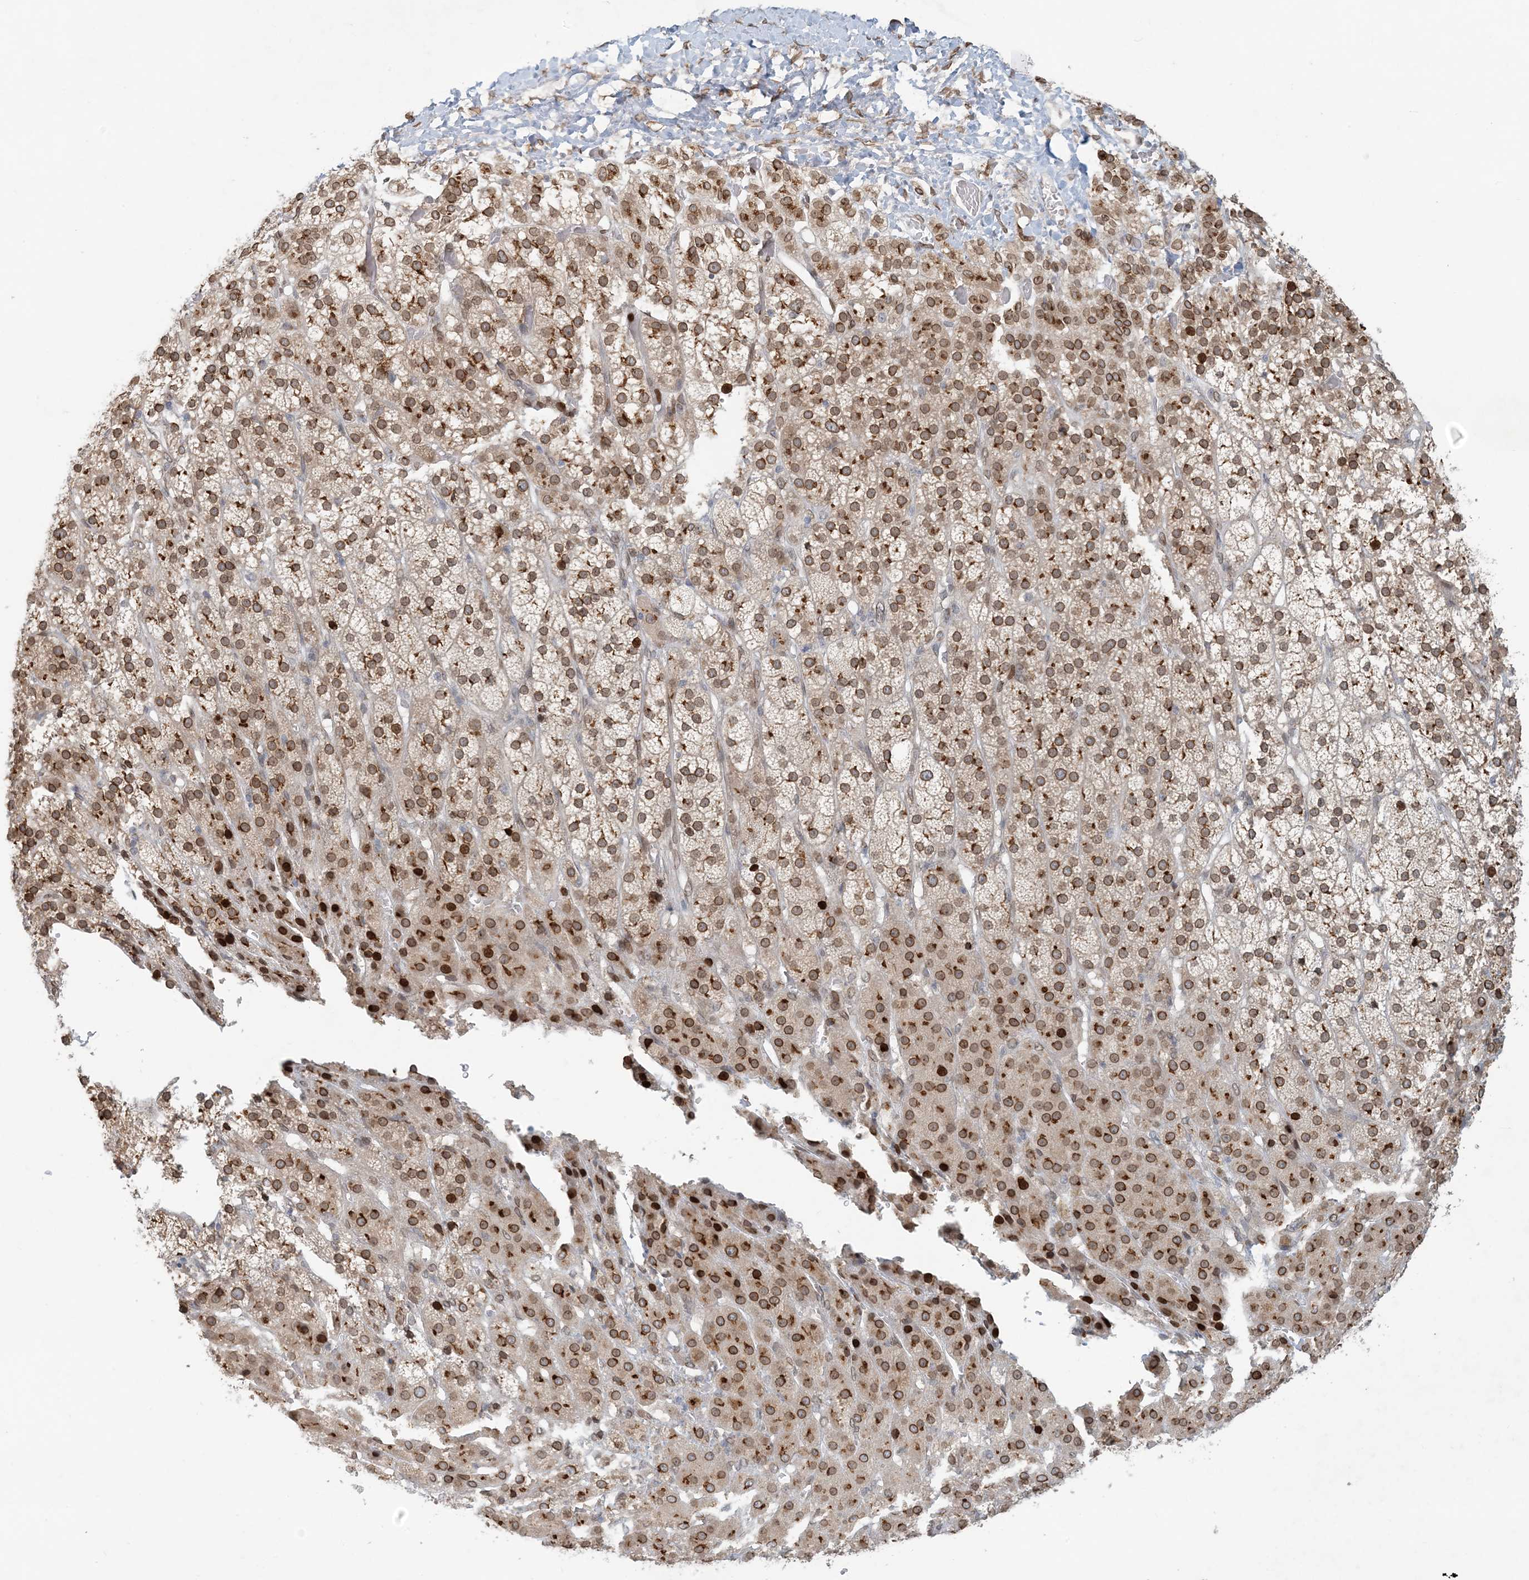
{"staining": {"intensity": "moderate", "quantity": "25%-75%", "location": "cytoplasmic/membranous,nuclear"}, "tissue": "adrenal gland", "cell_type": "Glandular cells", "image_type": "normal", "snomed": [{"axis": "morphology", "description": "Normal tissue, NOS"}, {"axis": "topography", "description": "Adrenal gland"}], "caption": "IHC (DAB) staining of normal human adrenal gland demonstrates moderate cytoplasmic/membranous,nuclear protein positivity in about 25%-75% of glandular cells. The protein of interest is stained brown, and the nuclei are stained in blue (DAB (3,3'-diaminobenzidine) IHC with brightfield microscopy, high magnification).", "gene": "SLC35A2", "patient": {"sex": "female", "age": 57}}